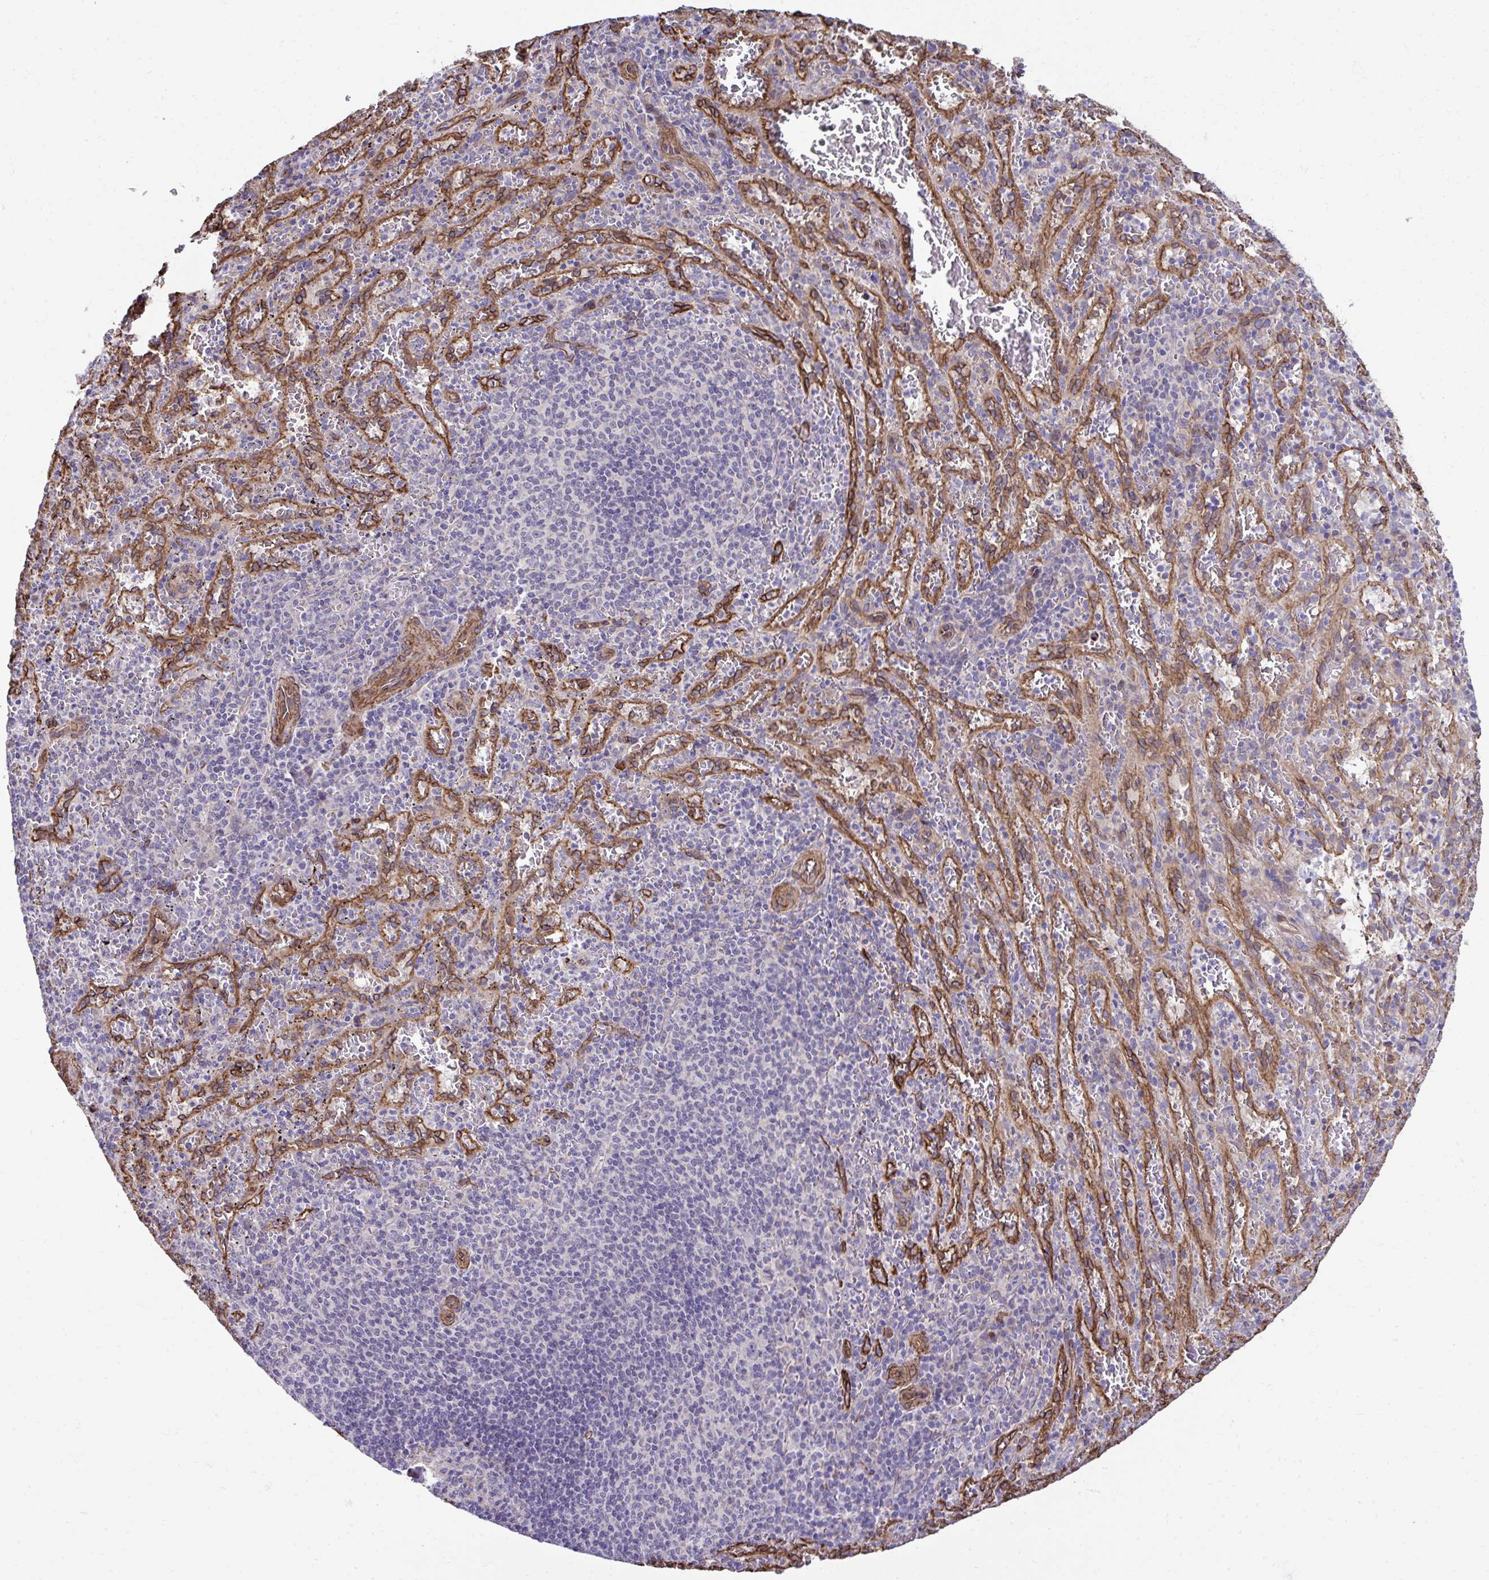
{"staining": {"intensity": "negative", "quantity": "none", "location": "none"}, "tissue": "spleen", "cell_type": "Cells in red pulp", "image_type": "normal", "snomed": [{"axis": "morphology", "description": "Normal tissue, NOS"}, {"axis": "topography", "description": "Spleen"}], "caption": "Immunohistochemistry micrograph of normal spleen: spleen stained with DAB (3,3'-diaminobenzidine) demonstrates no significant protein expression in cells in red pulp. (DAB (3,3'-diaminobenzidine) IHC with hematoxylin counter stain).", "gene": "TRIM52", "patient": {"sex": "male", "age": 57}}